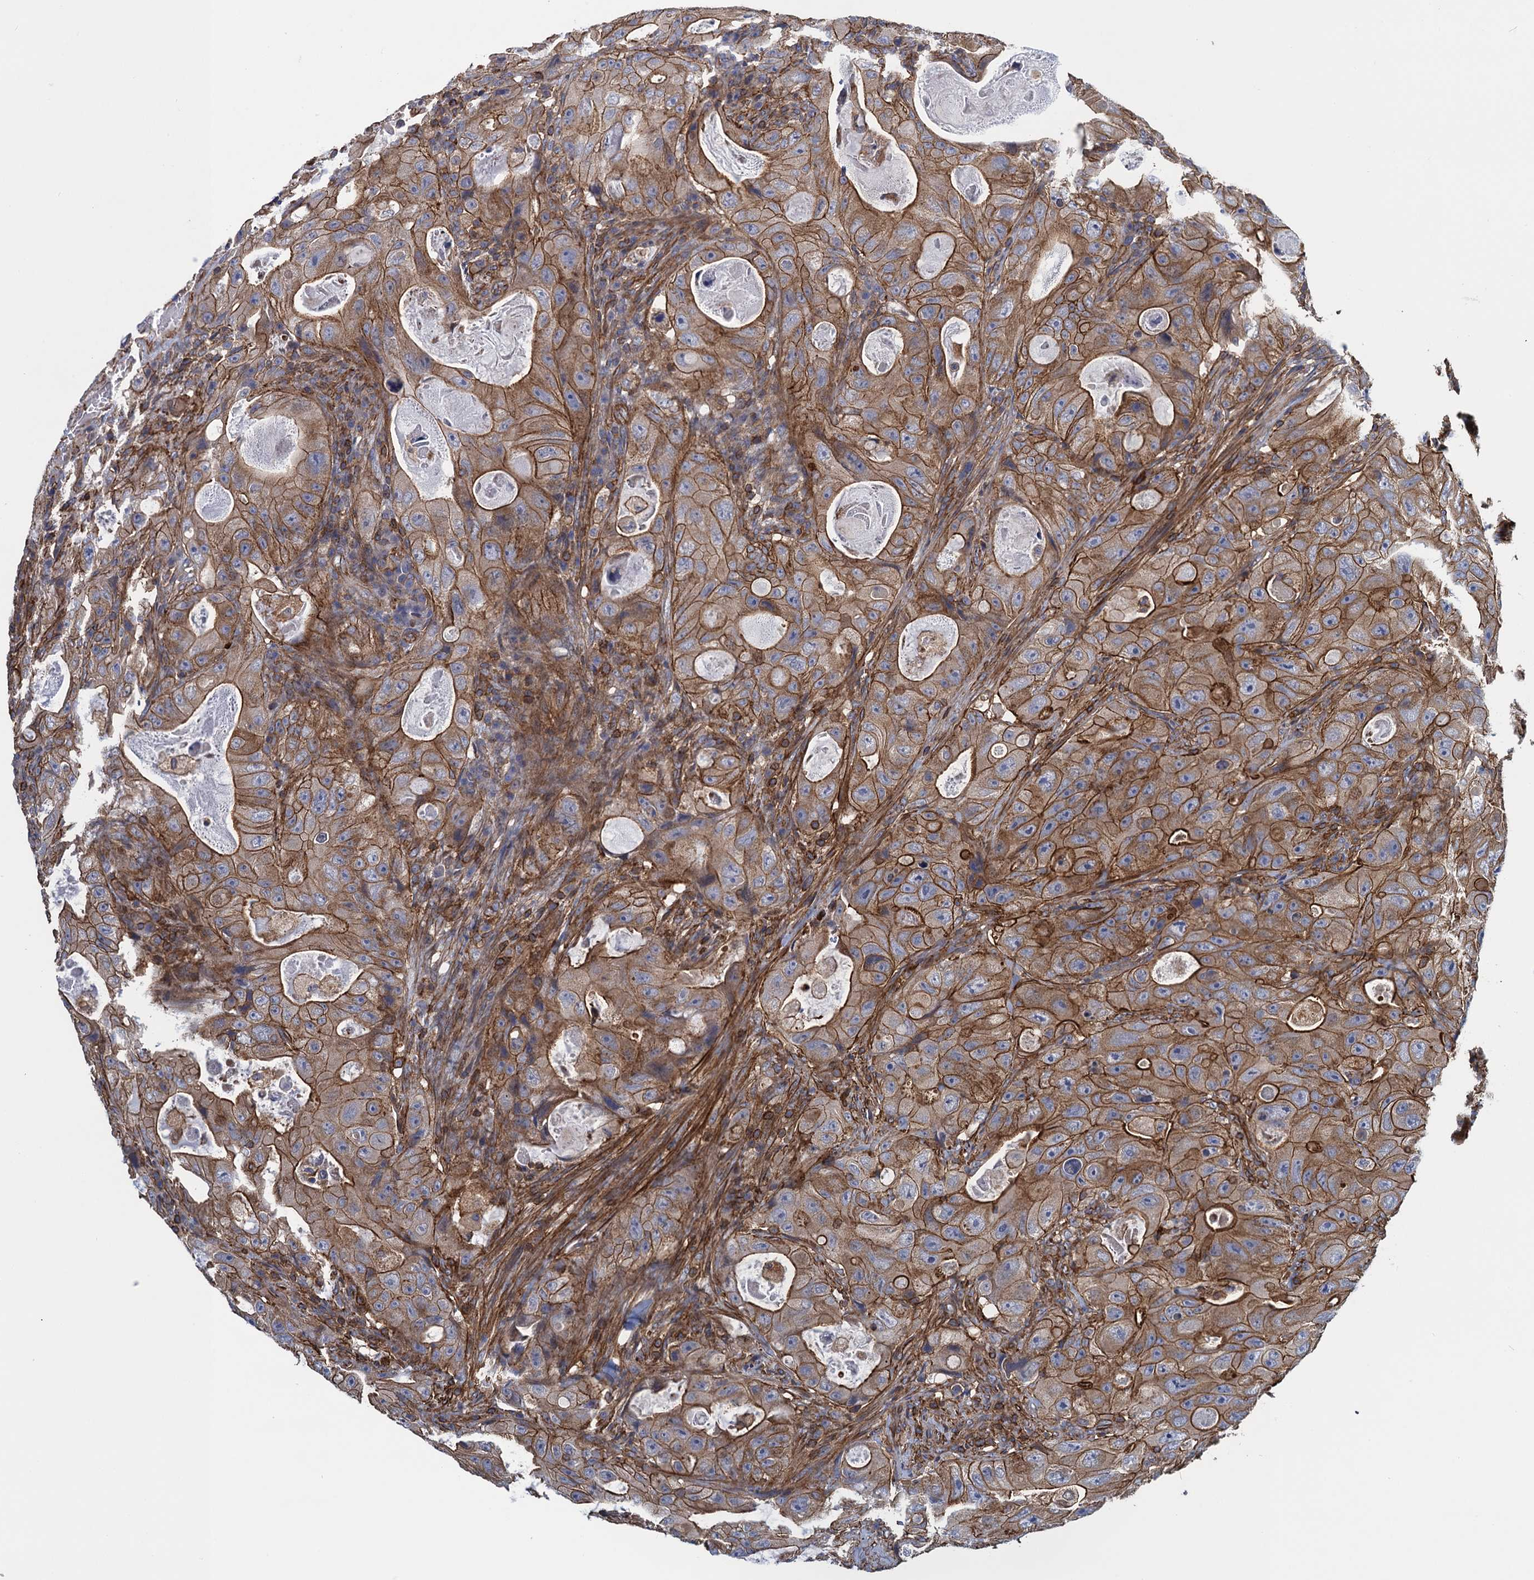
{"staining": {"intensity": "moderate", "quantity": ">75%", "location": "cytoplasmic/membranous"}, "tissue": "colorectal cancer", "cell_type": "Tumor cells", "image_type": "cancer", "snomed": [{"axis": "morphology", "description": "Adenocarcinoma, NOS"}, {"axis": "topography", "description": "Colon"}], "caption": "Protein expression analysis of colorectal adenocarcinoma shows moderate cytoplasmic/membranous expression in approximately >75% of tumor cells. (IHC, brightfield microscopy, high magnification).", "gene": "PROSER2", "patient": {"sex": "female", "age": 46}}